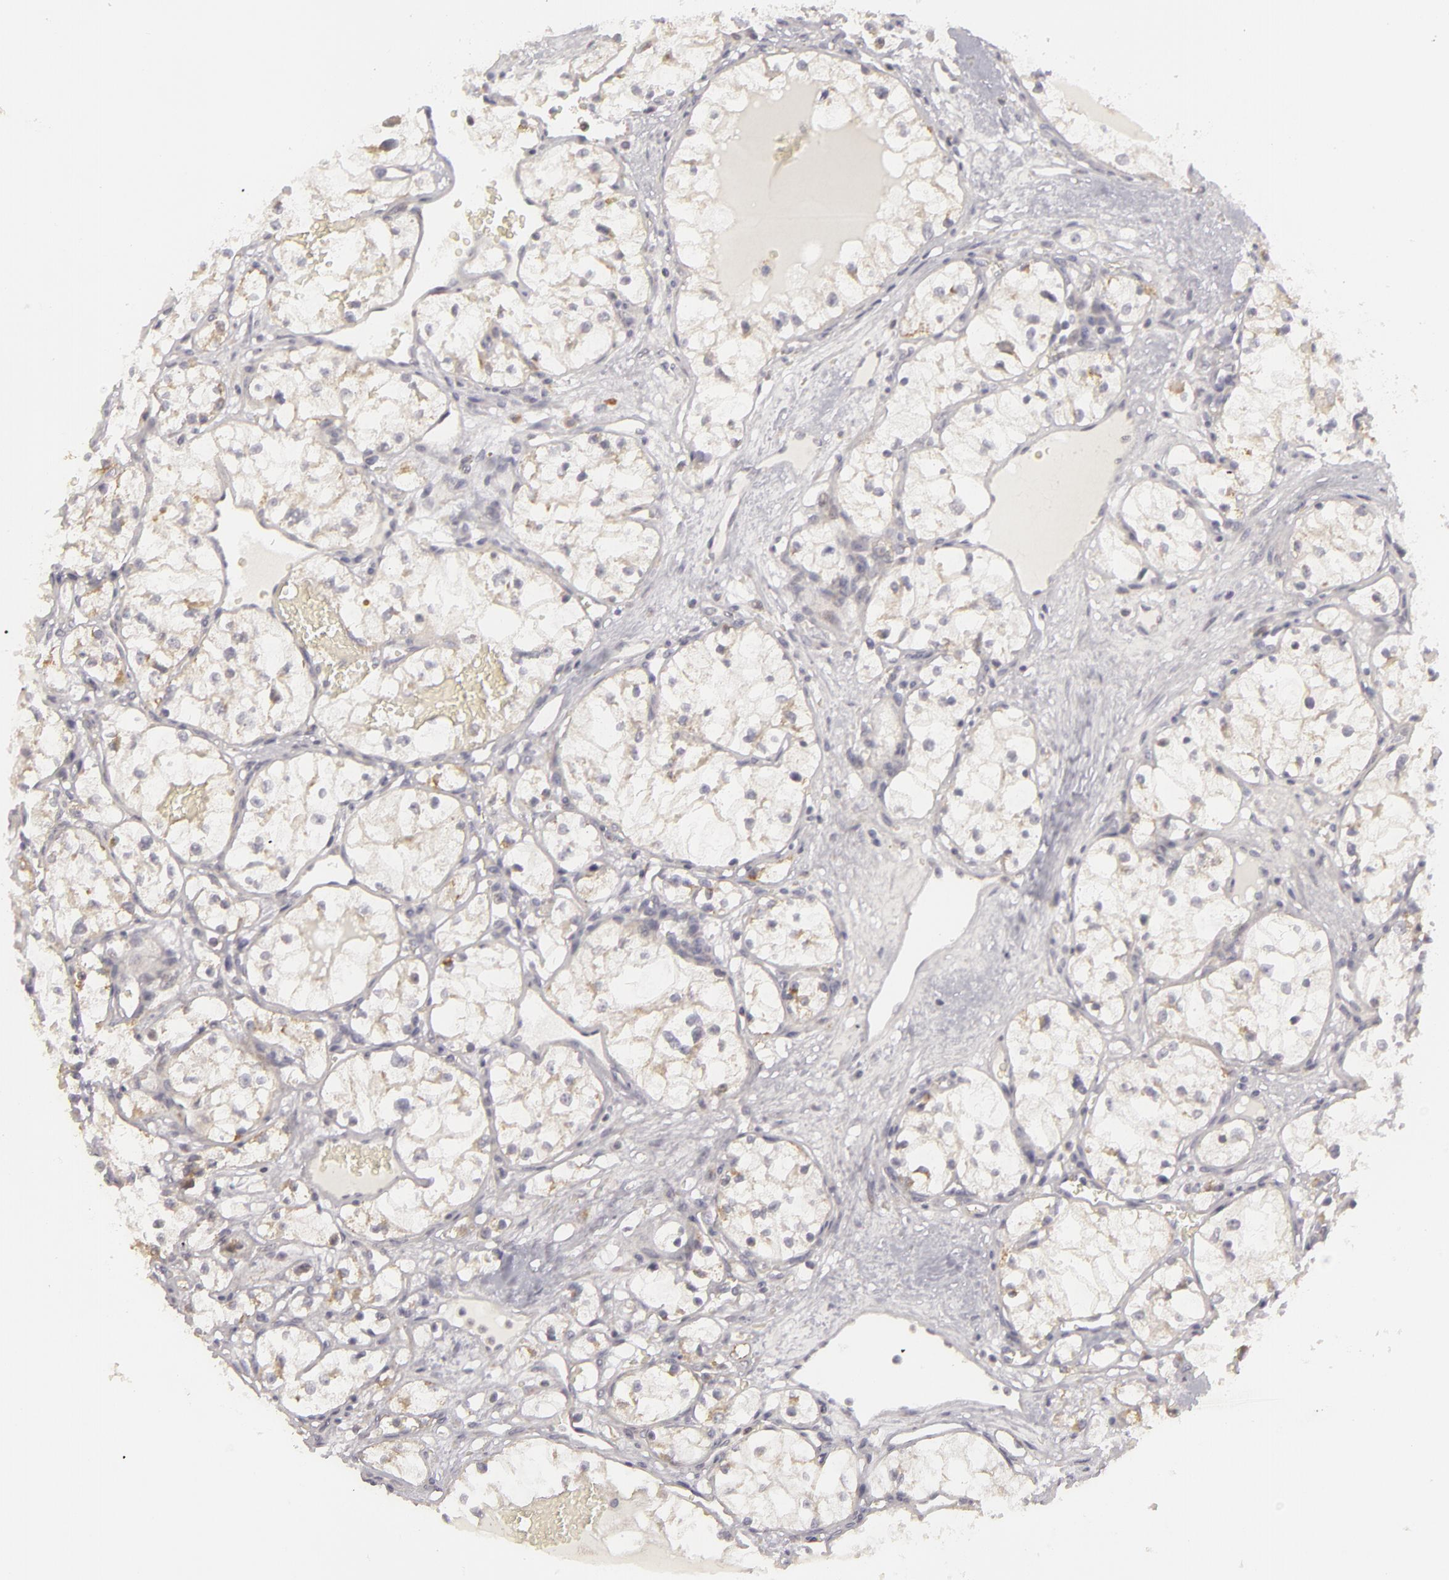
{"staining": {"intensity": "weak", "quantity": "<25%", "location": "cytoplasmic/membranous"}, "tissue": "renal cancer", "cell_type": "Tumor cells", "image_type": "cancer", "snomed": [{"axis": "morphology", "description": "Adenocarcinoma, NOS"}, {"axis": "topography", "description": "Kidney"}], "caption": "DAB (3,3'-diaminobenzidine) immunohistochemical staining of human renal cancer (adenocarcinoma) exhibits no significant positivity in tumor cells.", "gene": "ATP2B3", "patient": {"sex": "male", "age": 61}}